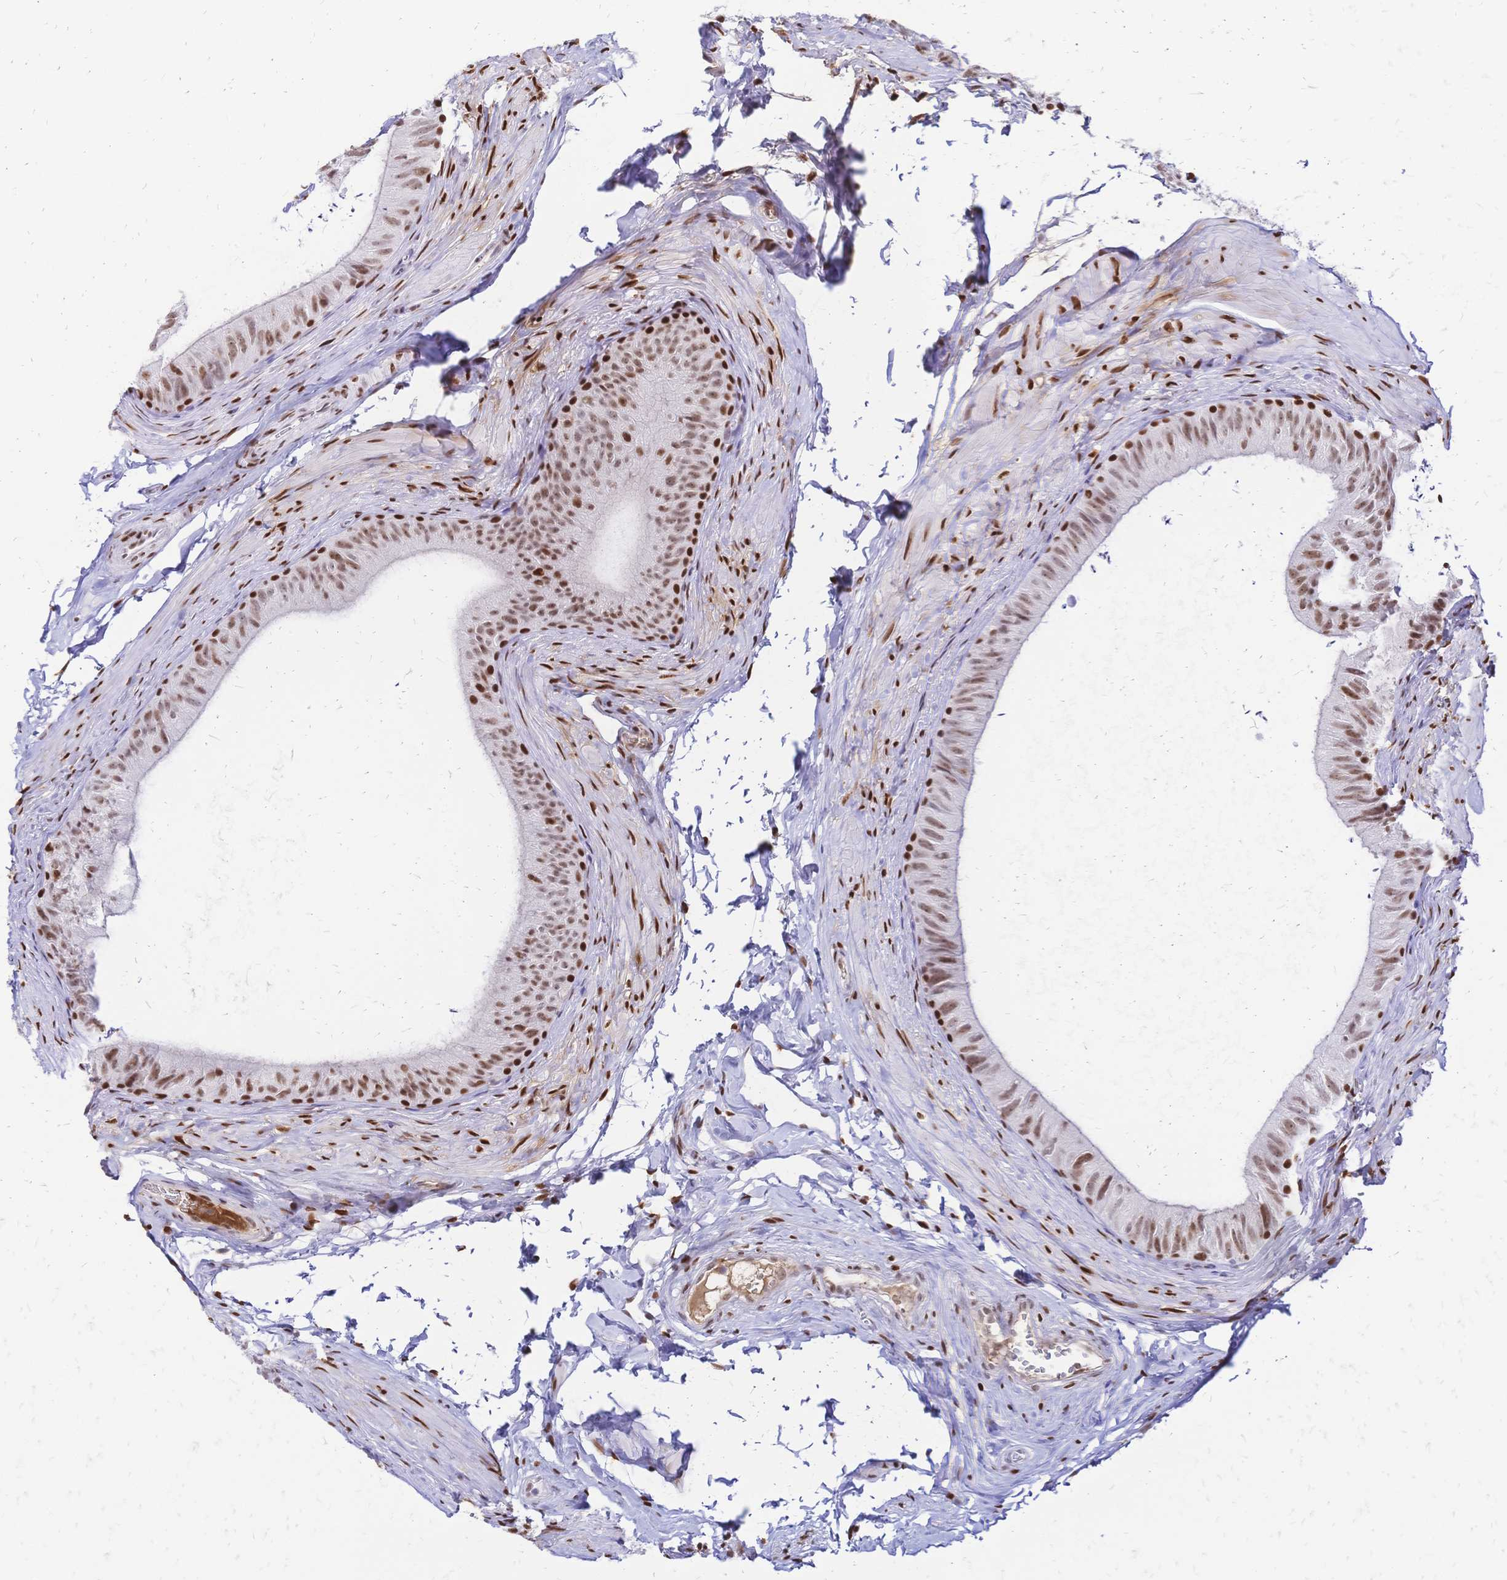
{"staining": {"intensity": "moderate", "quantity": "25%-75%", "location": "nuclear"}, "tissue": "epididymis", "cell_type": "Glandular cells", "image_type": "normal", "snomed": [{"axis": "morphology", "description": "Normal tissue, NOS"}, {"axis": "topography", "description": "Epididymis, spermatic cord, NOS"}, {"axis": "topography", "description": "Epididymis"}, {"axis": "topography", "description": "Peripheral nerve tissue"}], "caption": "A histopathology image showing moderate nuclear expression in about 25%-75% of glandular cells in benign epididymis, as visualized by brown immunohistochemical staining.", "gene": "NFIC", "patient": {"sex": "male", "age": 29}}